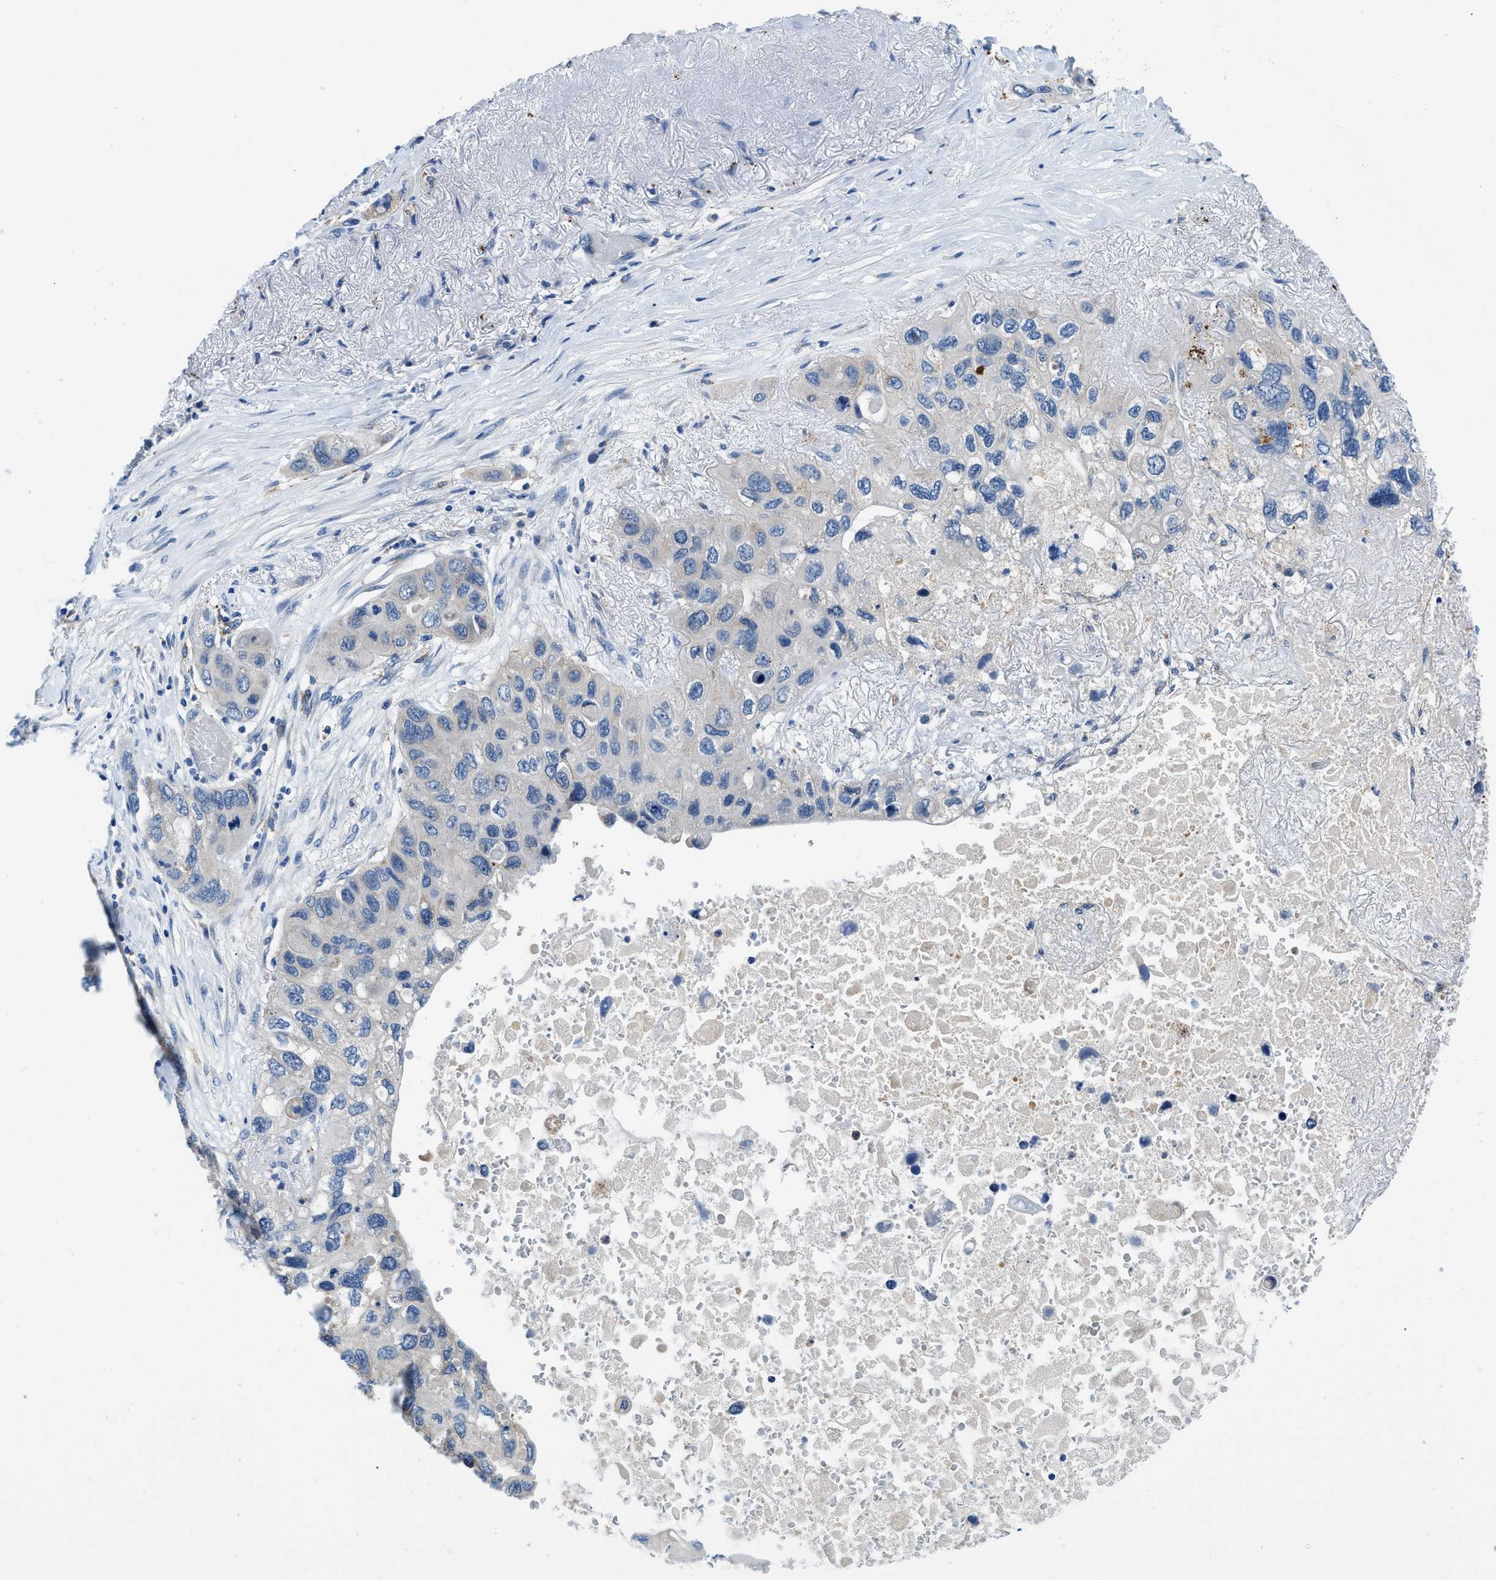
{"staining": {"intensity": "negative", "quantity": "none", "location": "none"}, "tissue": "lung cancer", "cell_type": "Tumor cells", "image_type": "cancer", "snomed": [{"axis": "morphology", "description": "Squamous cell carcinoma, NOS"}, {"axis": "topography", "description": "Lung"}], "caption": "The image exhibits no staining of tumor cells in lung cancer (squamous cell carcinoma).", "gene": "ADGRE3", "patient": {"sex": "female", "age": 73}}